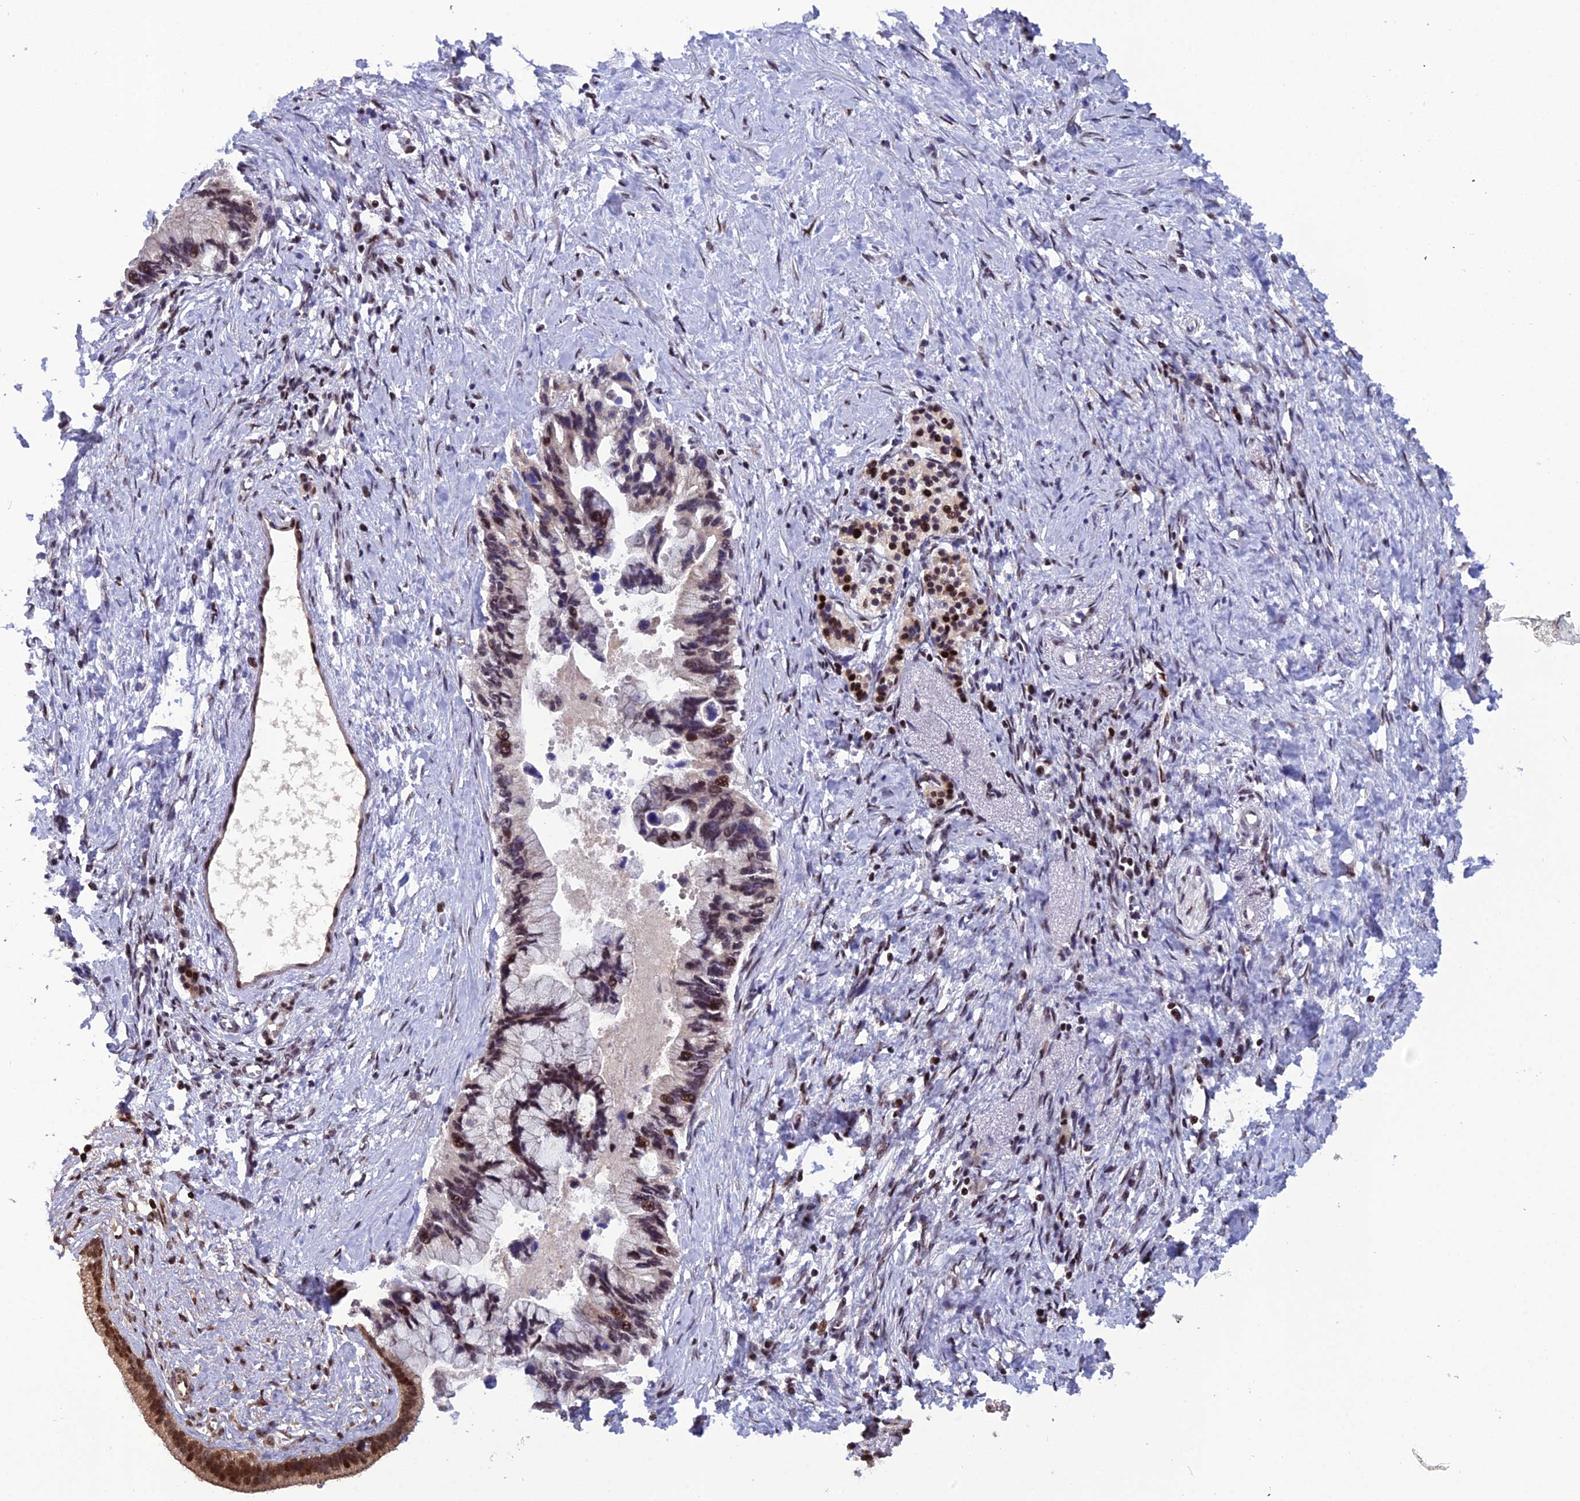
{"staining": {"intensity": "moderate", "quantity": "<25%", "location": "nuclear"}, "tissue": "pancreatic cancer", "cell_type": "Tumor cells", "image_type": "cancer", "snomed": [{"axis": "morphology", "description": "Adenocarcinoma, NOS"}, {"axis": "topography", "description": "Pancreas"}], "caption": "The micrograph demonstrates a brown stain indicating the presence of a protein in the nuclear of tumor cells in pancreatic cancer (adenocarcinoma).", "gene": "ARL2", "patient": {"sex": "female", "age": 83}}